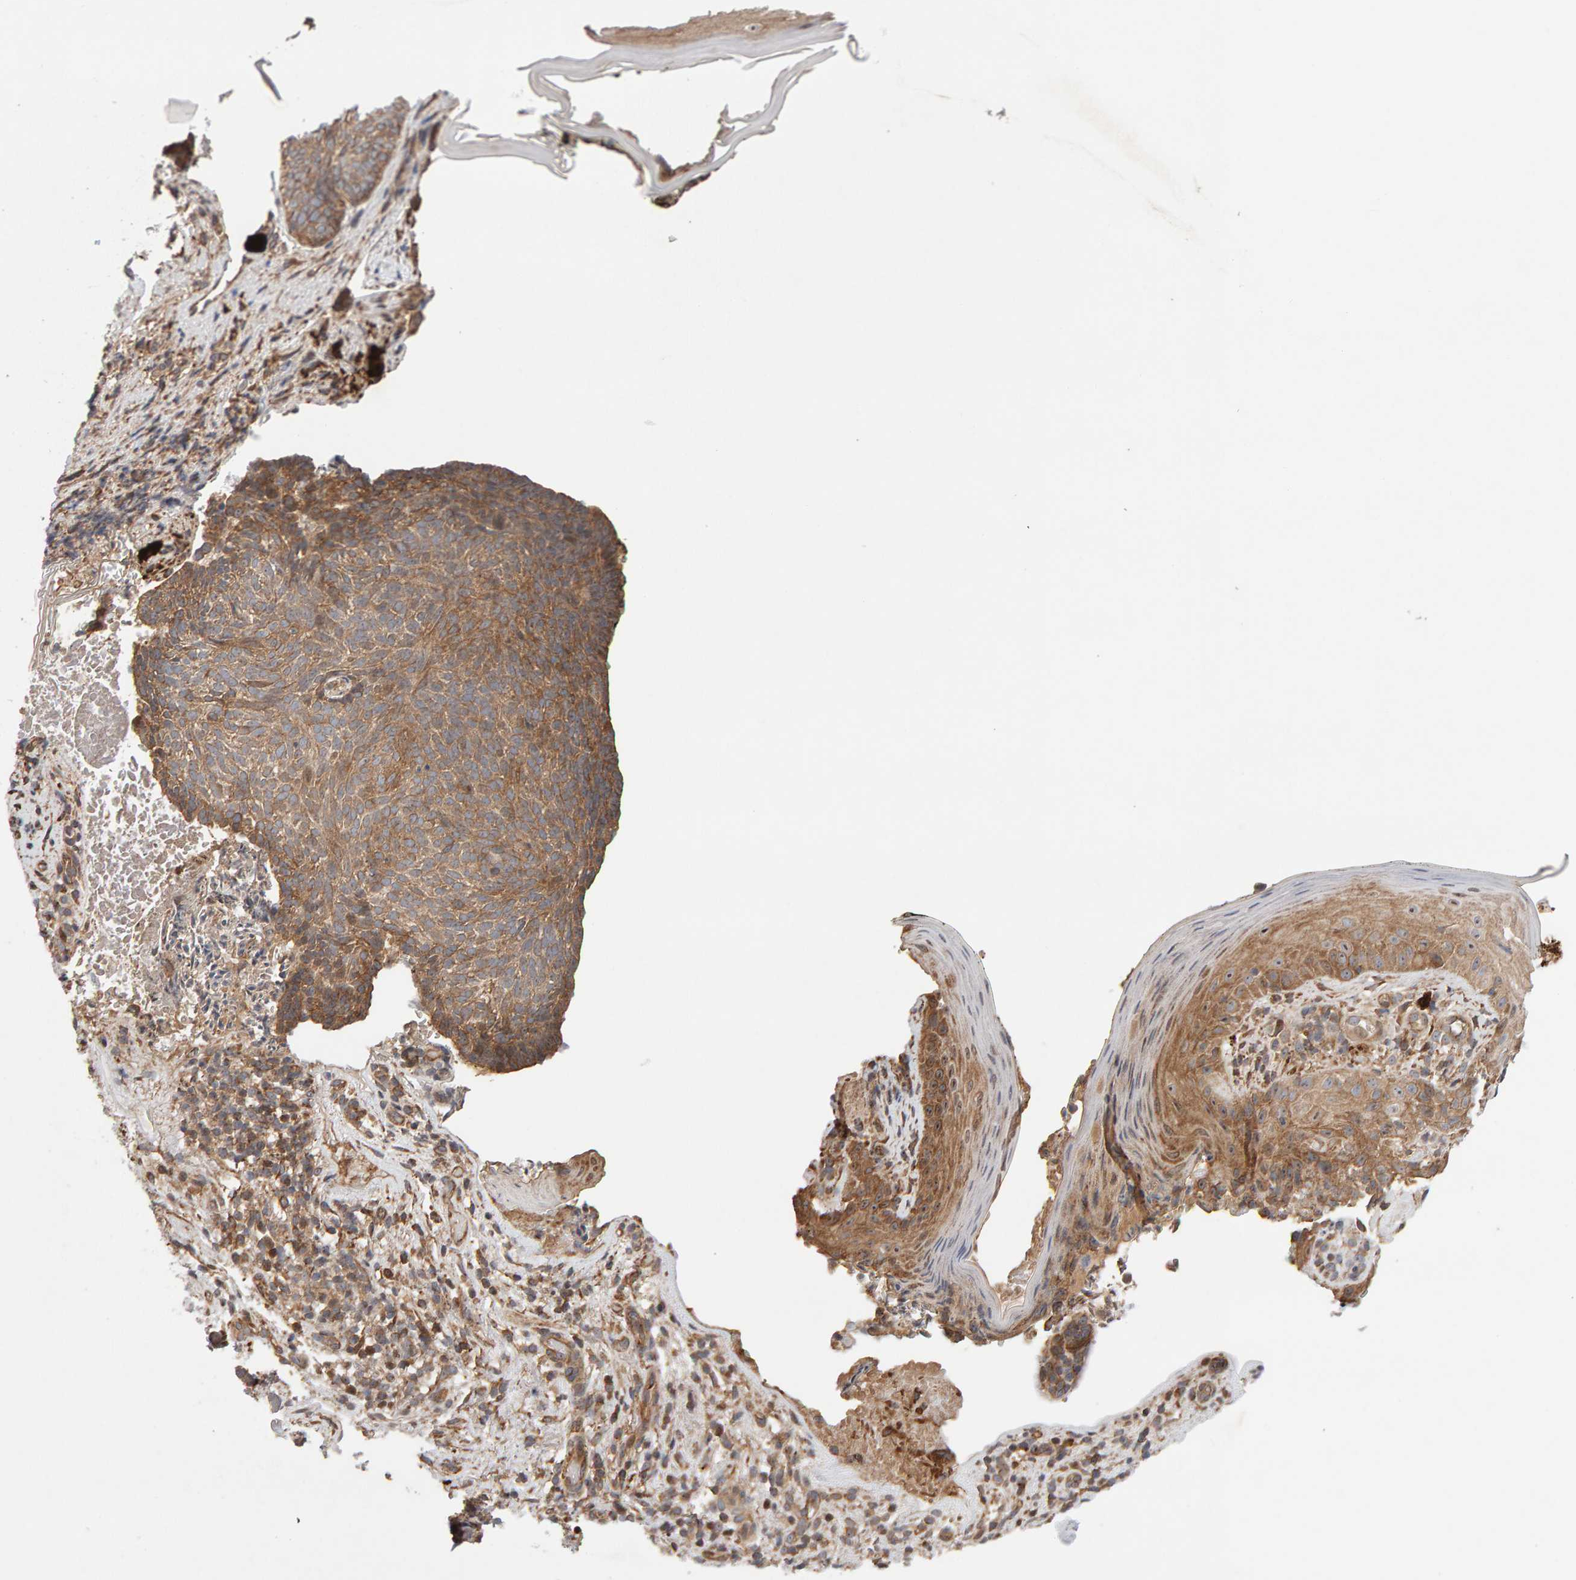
{"staining": {"intensity": "moderate", "quantity": ">75%", "location": "cytoplasmic/membranous"}, "tissue": "skin cancer", "cell_type": "Tumor cells", "image_type": "cancer", "snomed": [{"axis": "morphology", "description": "Basal cell carcinoma"}, {"axis": "topography", "description": "Skin"}], "caption": "Protein staining of skin basal cell carcinoma tissue reveals moderate cytoplasmic/membranous expression in approximately >75% of tumor cells. (DAB = brown stain, brightfield microscopy at high magnification).", "gene": "LZTS1", "patient": {"sex": "male", "age": 61}}